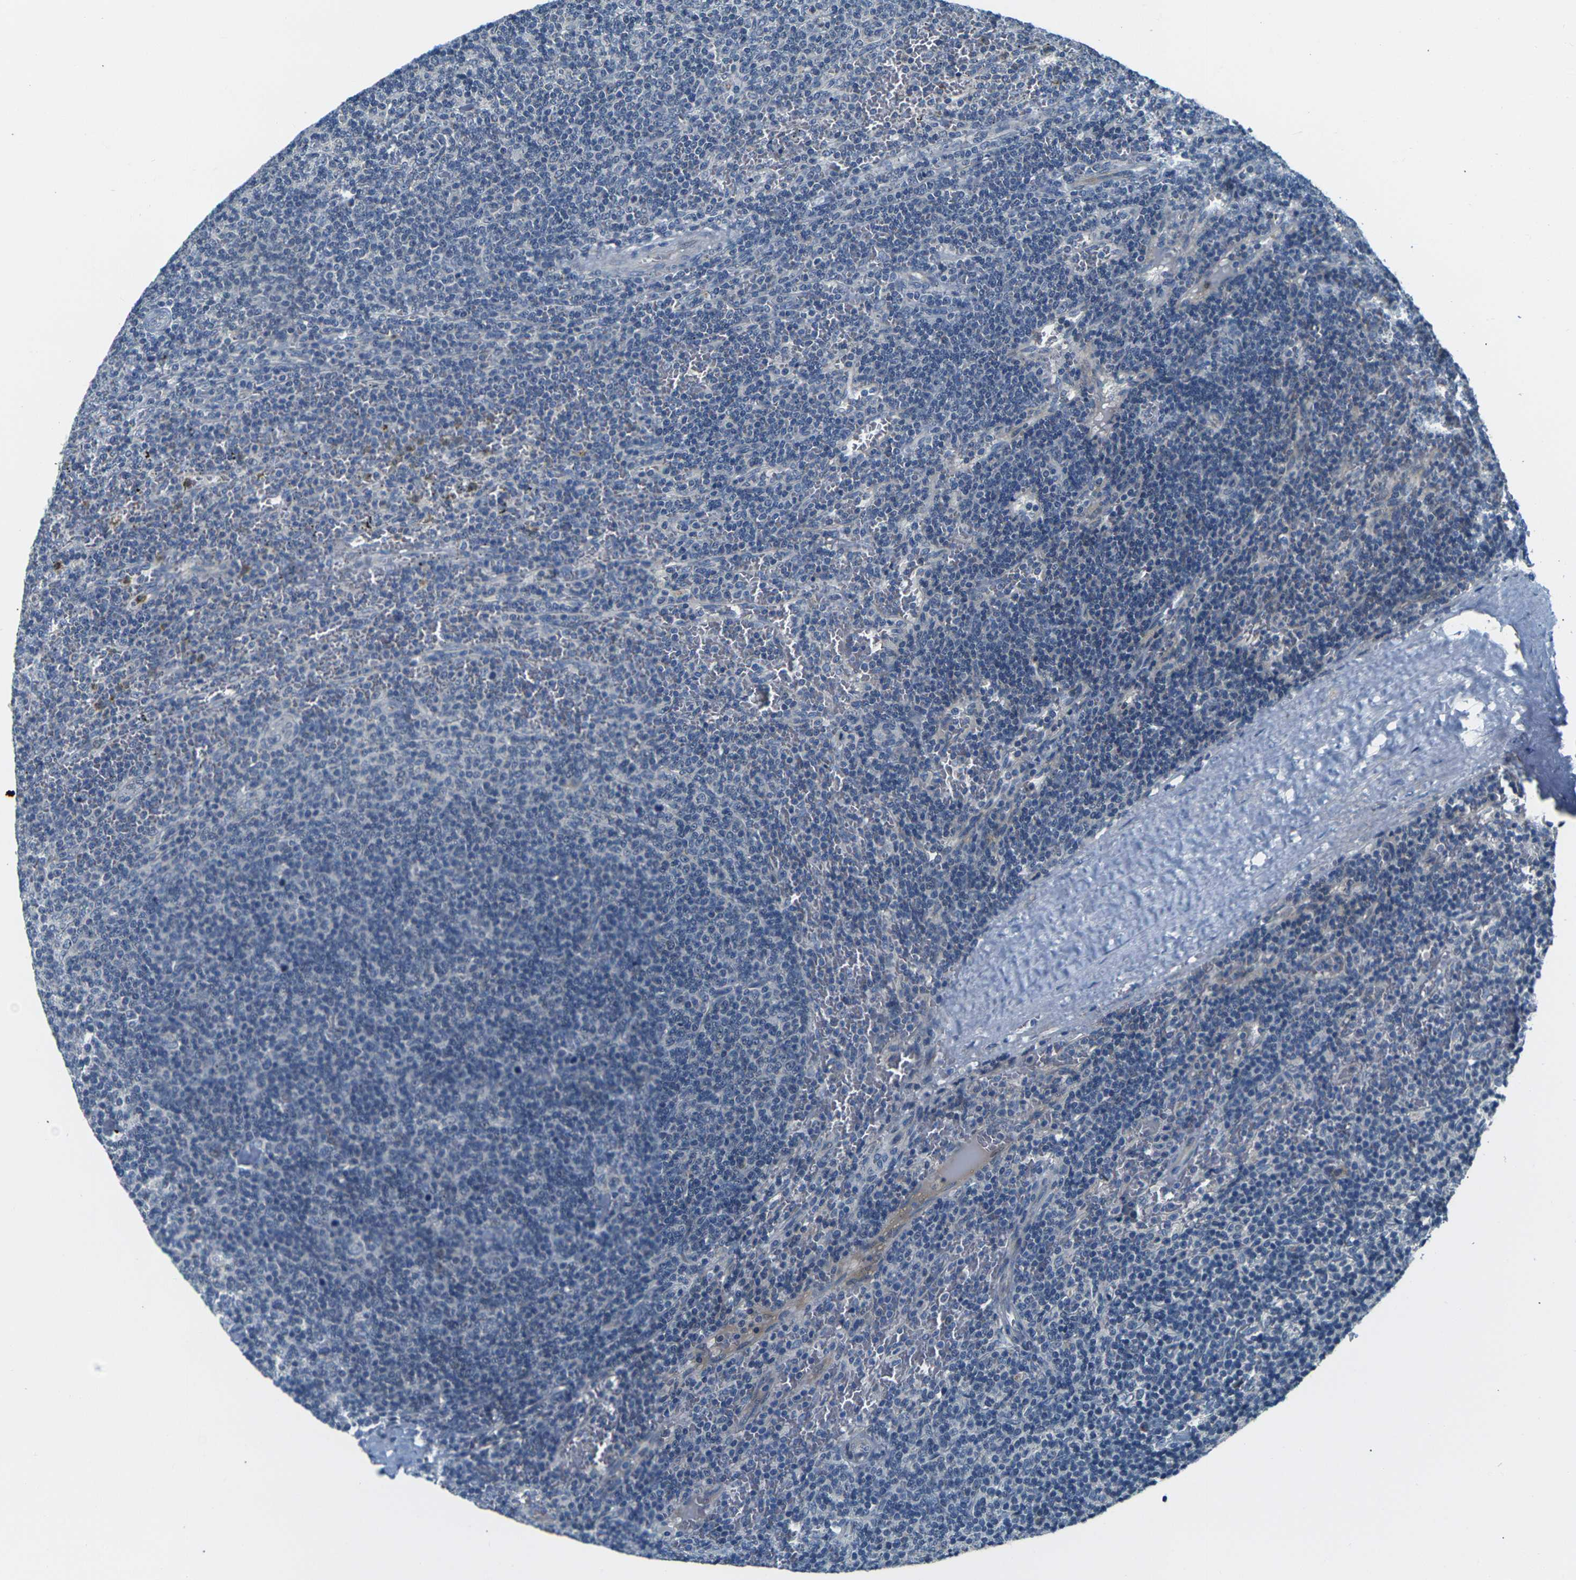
{"staining": {"intensity": "negative", "quantity": "none", "location": "none"}, "tissue": "lymphoma", "cell_type": "Tumor cells", "image_type": "cancer", "snomed": [{"axis": "morphology", "description": "Malignant lymphoma, non-Hodgkin's type, Low grade"}, {"axis": "topography", "description": "Spleen"}], "caption": "This histopathology image is of lymphoma stained with IHC to label a protein in brown with the nuclei are counter-stained blue. There is no staining in tumor cells.", "gene": "SHISAL2B", "patient": {"sex": "female", "age": 50}}